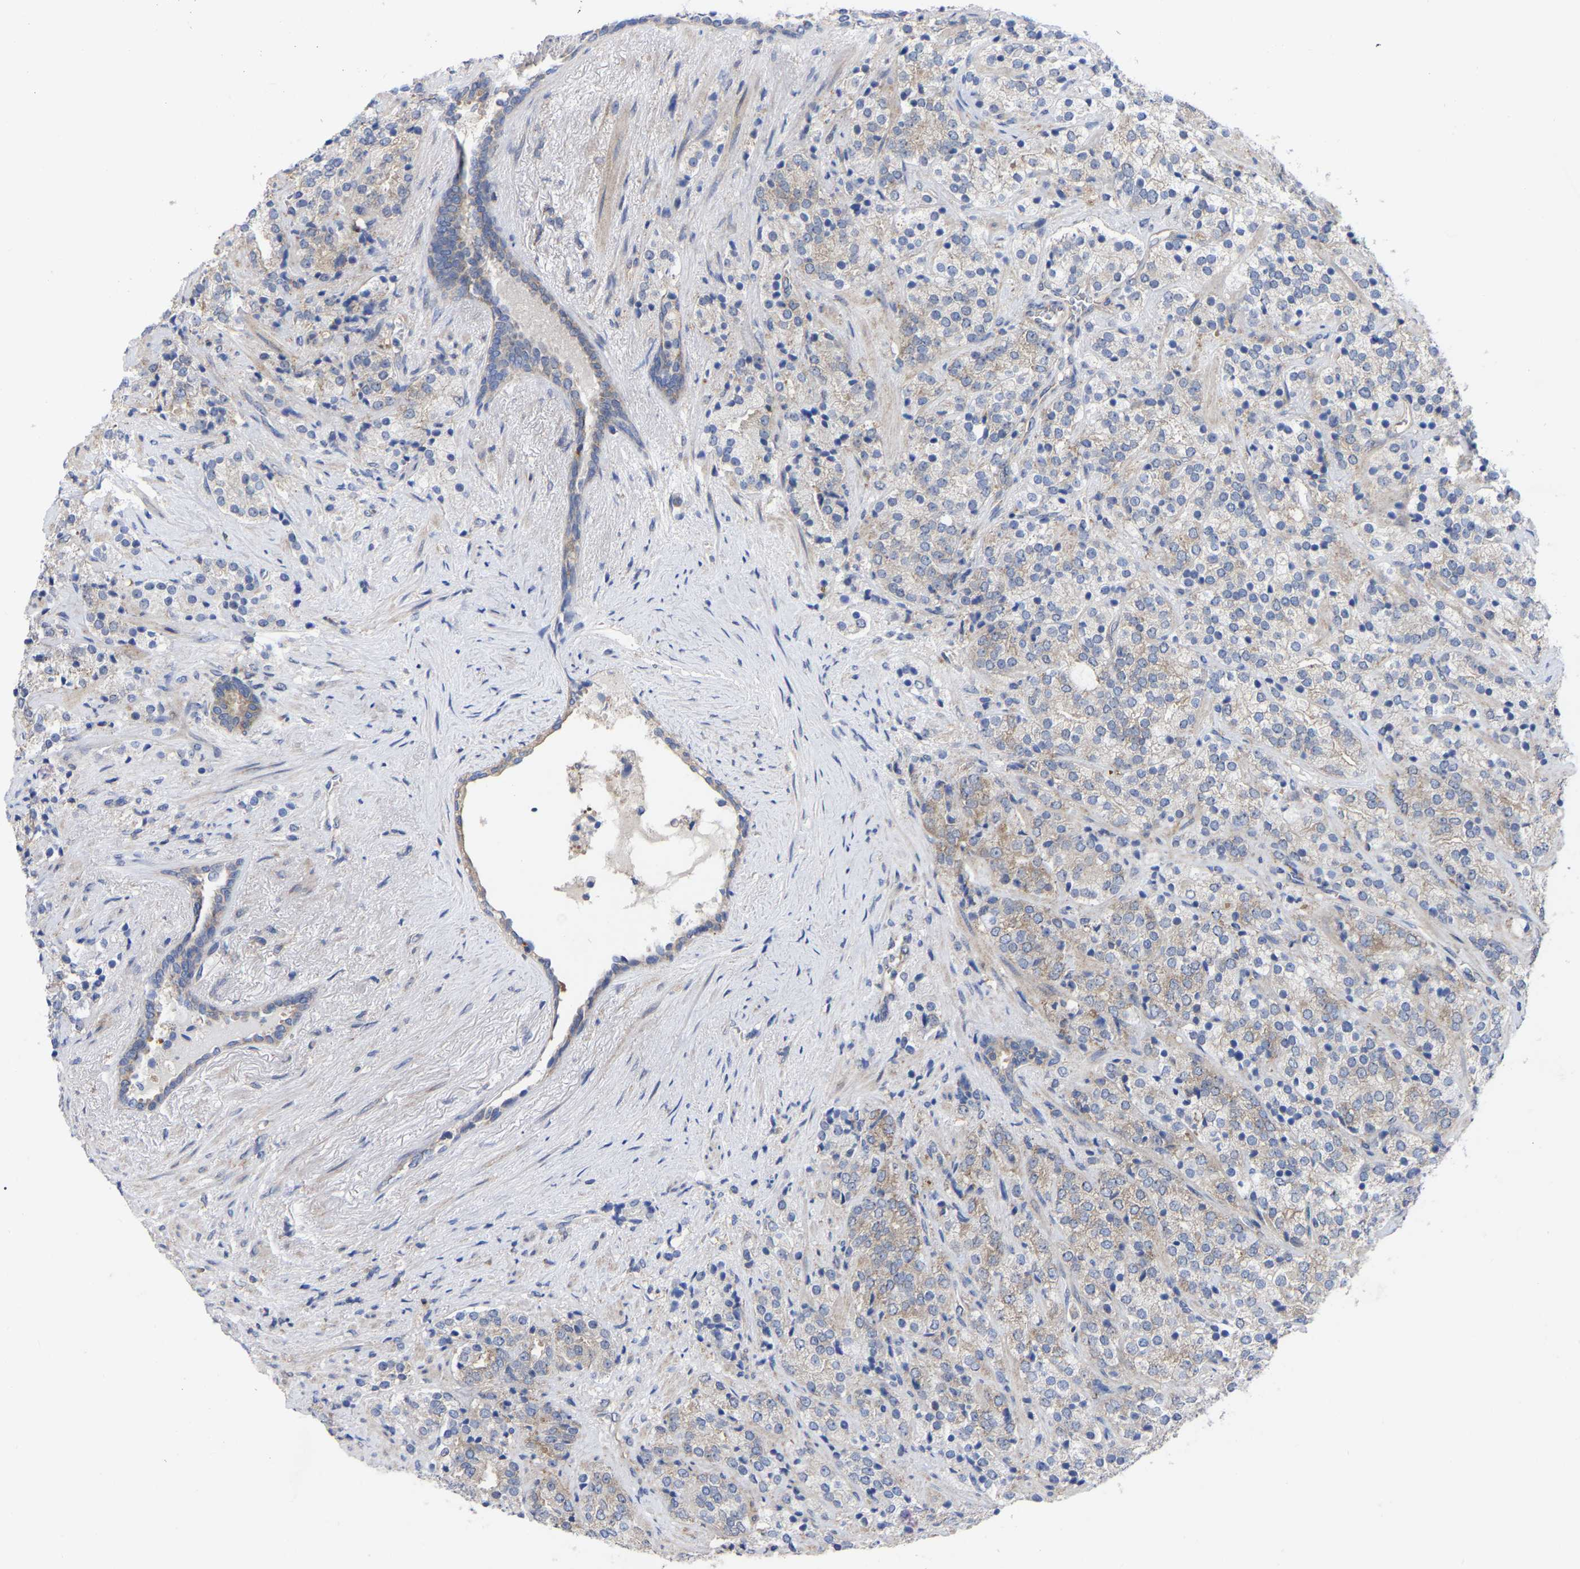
{"staining": {"intensity": "moderate", "quantity": "<25%", "location": "cytoplasmic/membranous"}, "tissue": "prostate cancer", "cell_type": "Tumor cells", "image_type": "cancer", "snomed": [{"axis": "morphology", "description": "Adenocarcinoma, High grade"}, {"axis": "topography", "description": "Prostate"}], "caption": "A micrograph showing moderate cytoplasmic/membranous staining in about <25% of tumor cells in high-grade adenocarcinoma (prostate), as visualized by brown immunohistochemical staining.", "gene": "TCP1", "patient": {"sex": "male", "age": 71}}